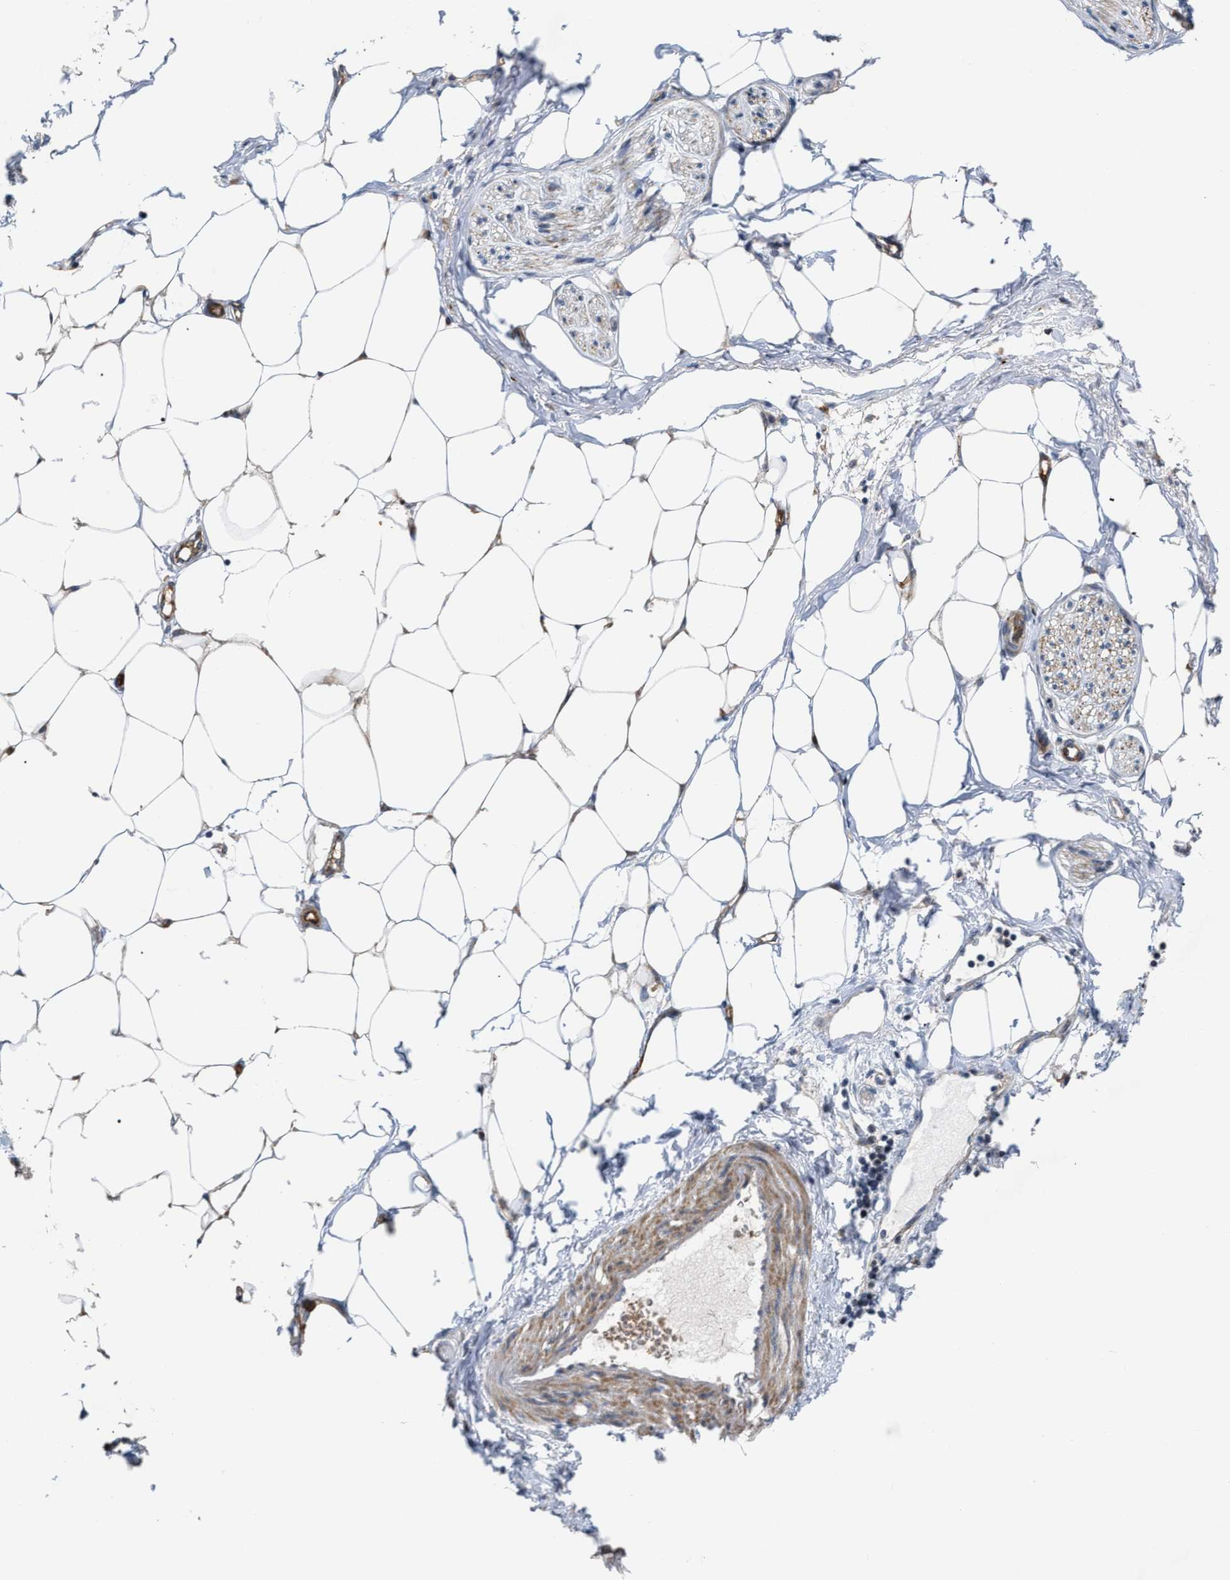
{"staining": {"intensity": "weak", "quantity": "<25%", "location": "cytoplasmic/membranous"}, "tissue": "adipose tissue", "cell_type": "Adipocytes", "image_type": "normal", "snomed": [{"axis": "morphology", "description": "Normal tissue, NOS"}, {"axis": "morphology", "description": "Adenocarcinoma, NOS"}, {"axis": "topography", "description": "Colon"}, {"axis": "topography", "description": "Peripheral nerve tissue"}], "caption": "An IHC image of benign adipose tissue is shown. There is no staining in adipocytes of adipose tissue. Brightfield microscopy of immunohistochemistry stained with DAB (3,3'-diaminobenzidine) (brown) and hematoxylin (blue), captured at high magnification.", "gene": "POLR1F", "patient": {"sex": "male", "age": 14}}